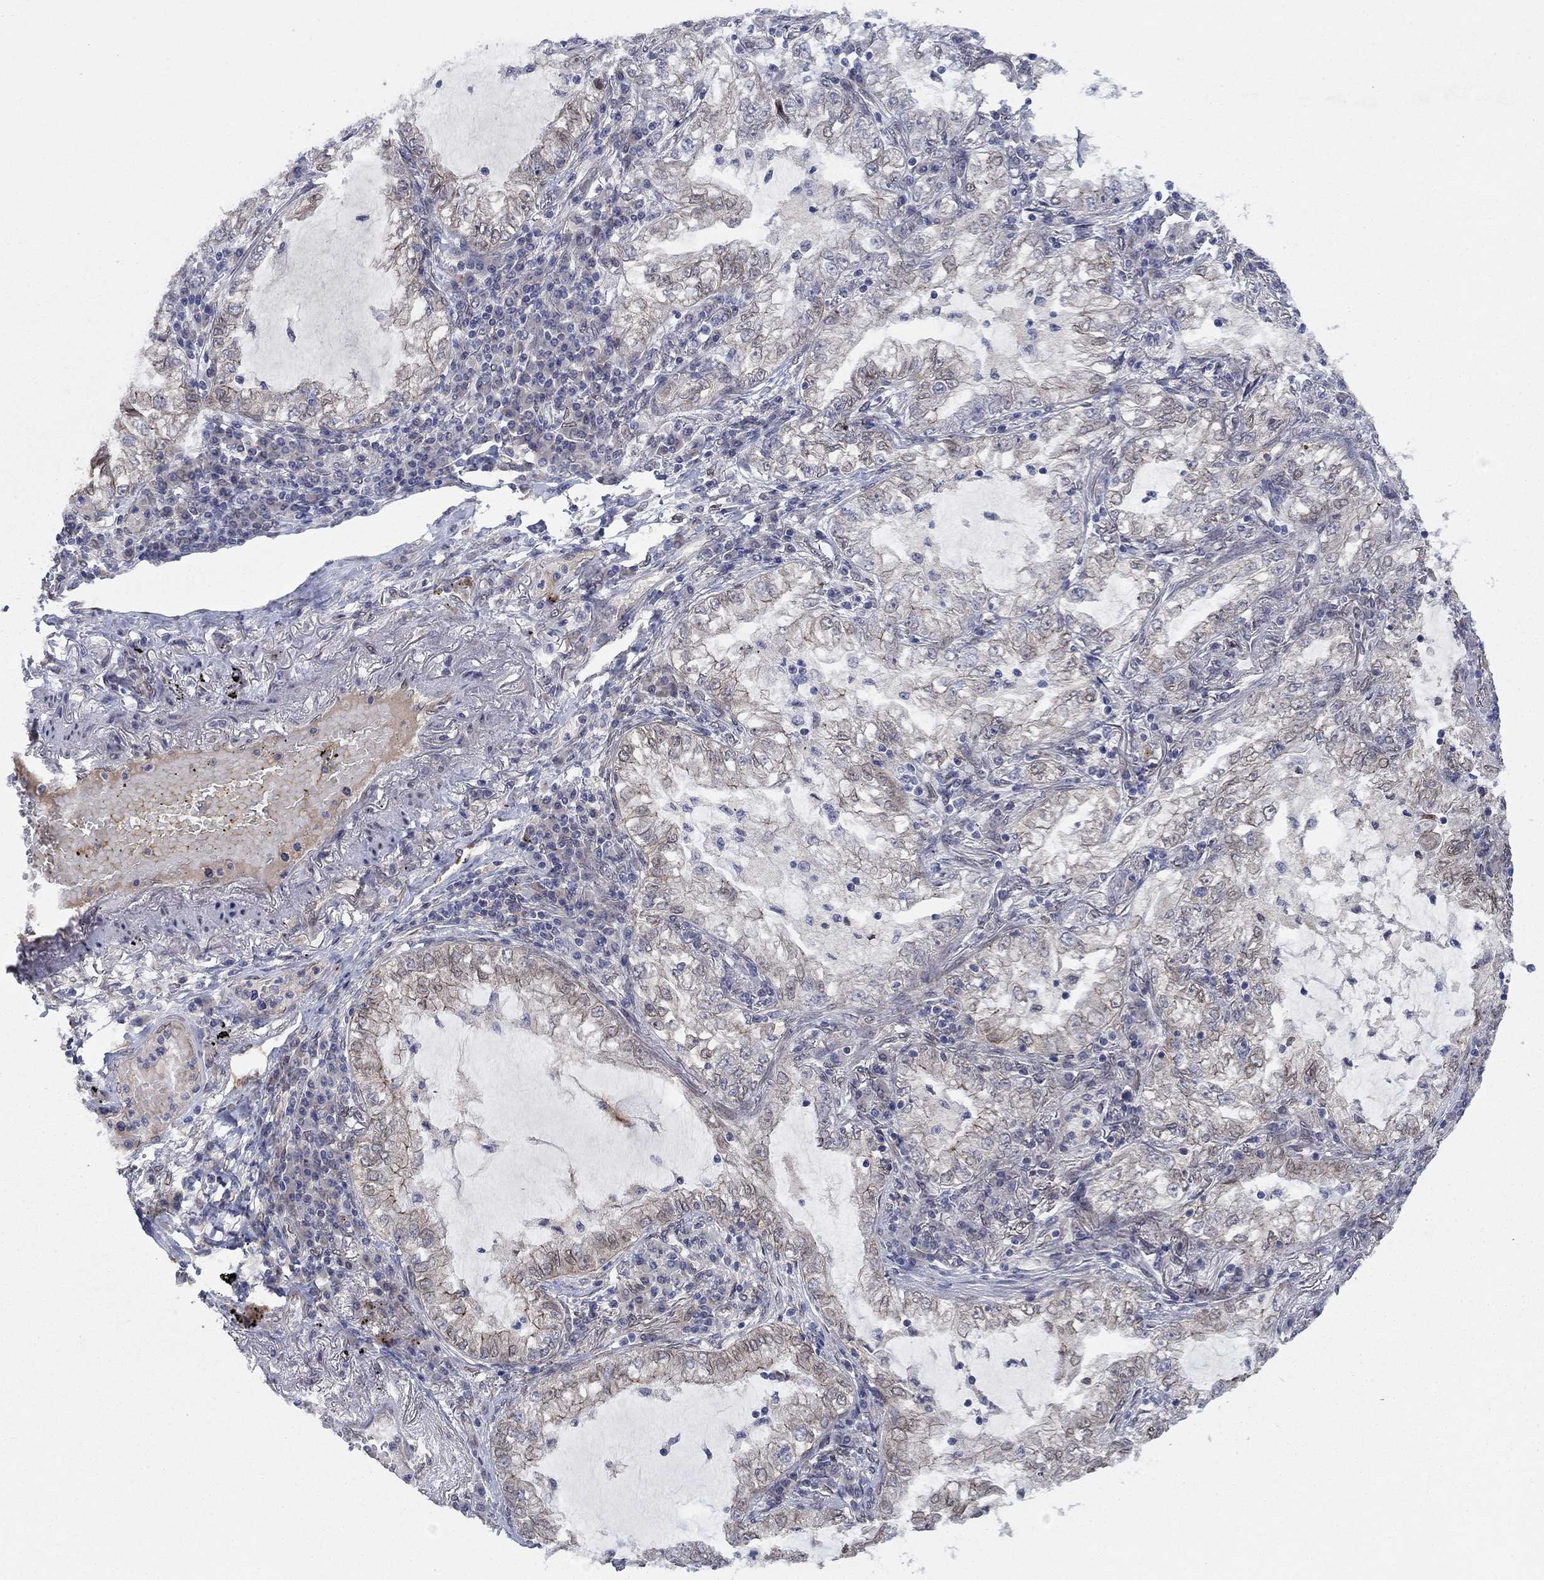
{"staining": {"intensity": "moderate", "quantity": "<25%", "location": "cytoplasmic/membranous"}, "tissue": "lung cancer", "cell_type": "Tumor cells", "image_type": "cancer", "snomed": [{"axis": "morphology", "description": "Adenocarcinoma, NOS"}, {"axis": "topography", "description": "Lung"}], "caption": "Human adenocarcinoma (lung) stained with a protein marker demonstrates moderate staining in tumor cells.", "gene": "EMC9", "patient": {"sex": "female", "age": 73}}